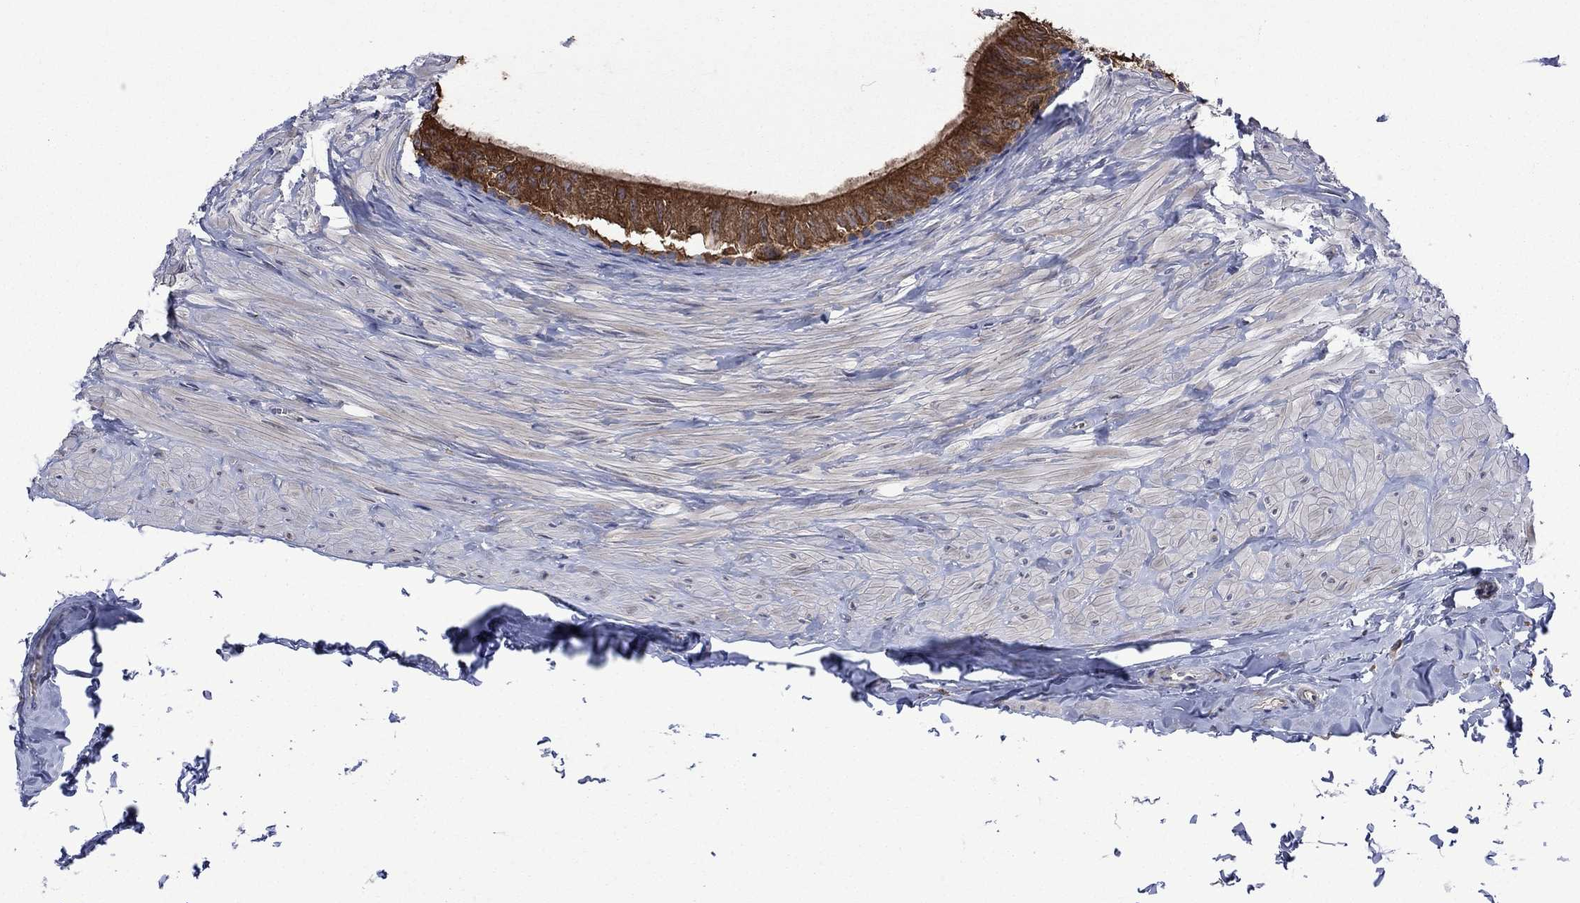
{"staining": {"intensity": "strong", "quantity": ">75%", "location": "cytoplasmic/membranous"}, "tissue": "epididymis", "cell_type": "Glandular cells", "image_type": "normal", "snomed": [{"axis": "morphology", "description": "Normal tissue, NOS"}, {"axis": "topography", "description": "Epididymis"}], "caption": "Protein expression analysis of benign epididymis shows strong cytoplasmic/membranous staining in approximately >75% of glandular cells.", "gene": "FURIN", "patient": {"sex": "male", "age": 32}}